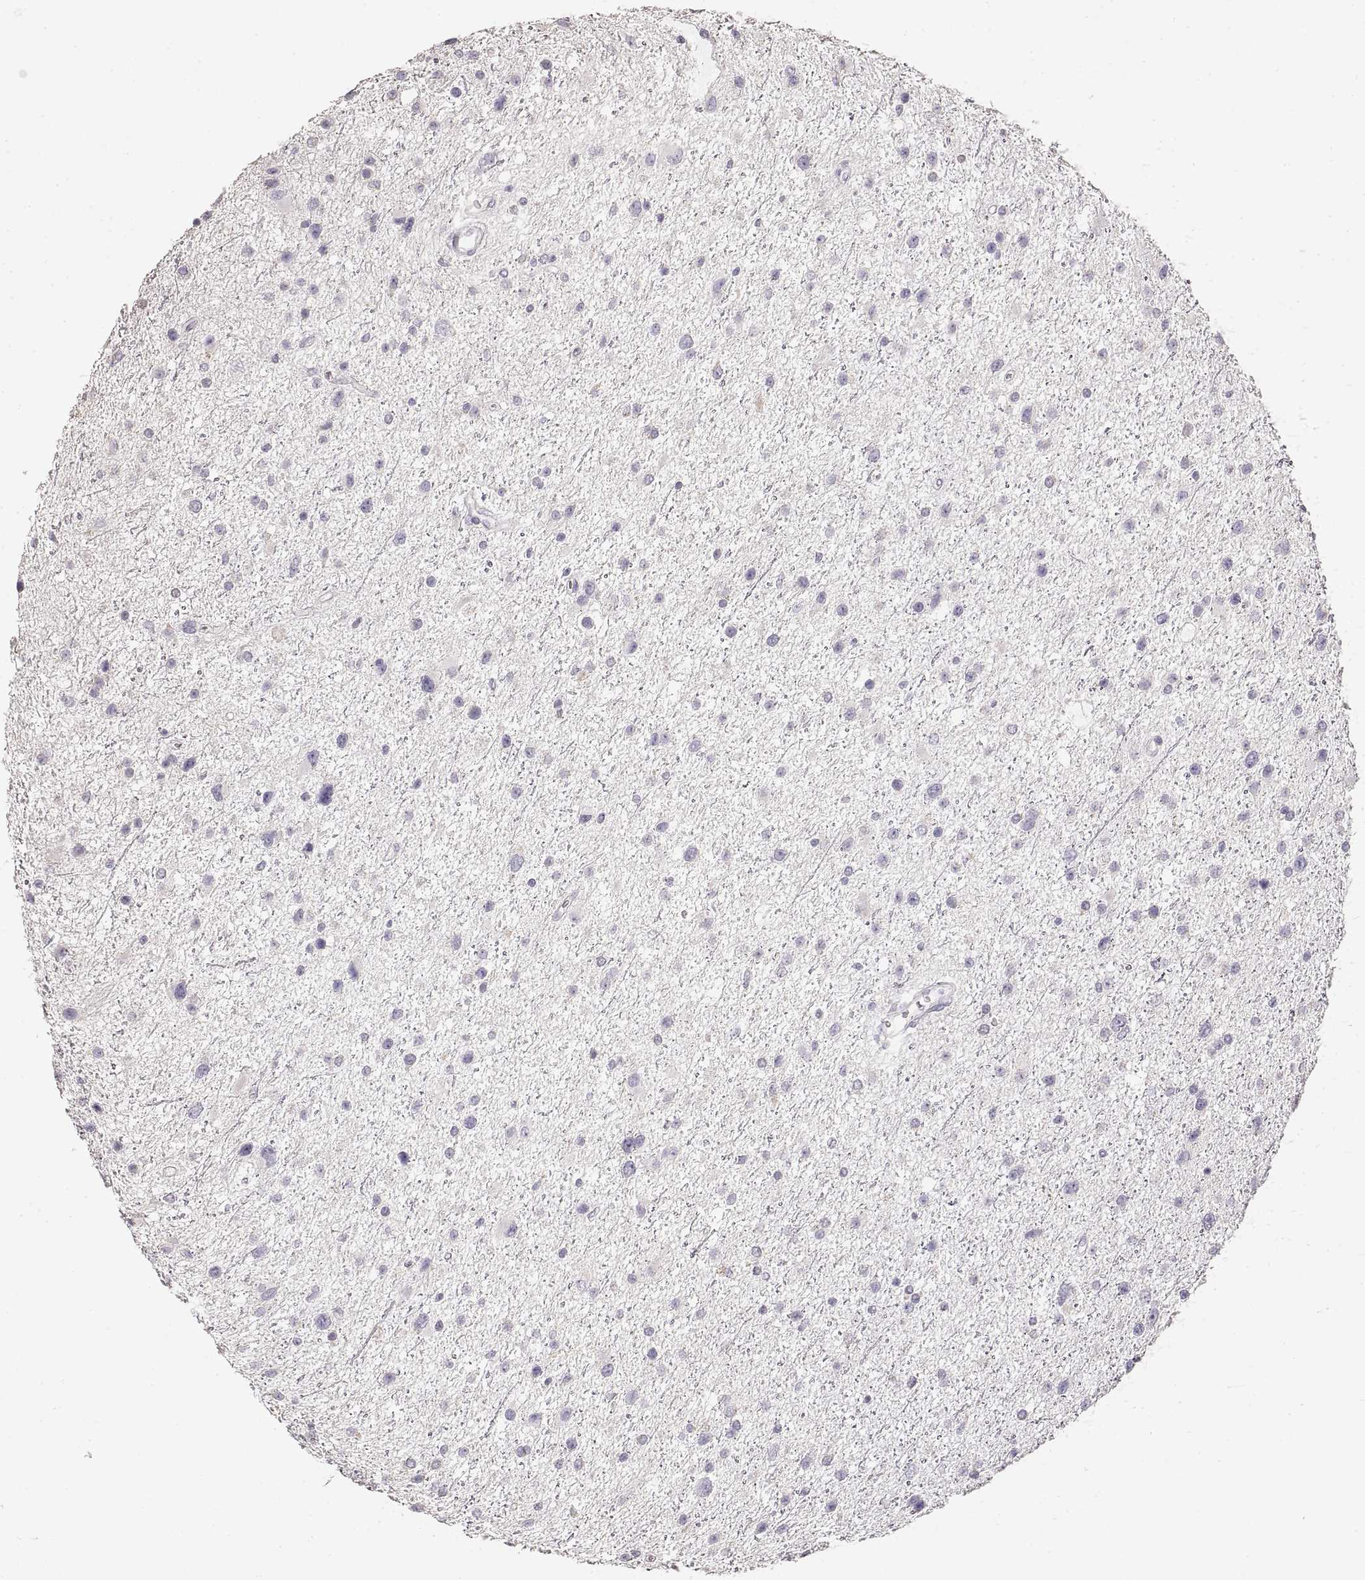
{"staining": {"intensity": "negative", "quantity": "none", "location": "none"}, "tissue": "glioma", "cell_type": "Tumor cells", "image_type": "cancer", "snomed": [{"axis": "morphology", "description": "Glioma, malignant, Low grade"}, {"axis": "topography", "description": "Brain"}], "caption": "This histopathology image is of malignant low-grade glioma stained with IHC to label a protein in brown with the nuclei are counter-stained blue. There is no expression in tumor cells. Brightfield microscopy of IHC stained with DAB (3,3'-diaminobenzidine) (brown) and hematoxylin (blue), captured at high magnification.", "gene": "ZP3", "patient": {"sex": "female", "age": 32}}